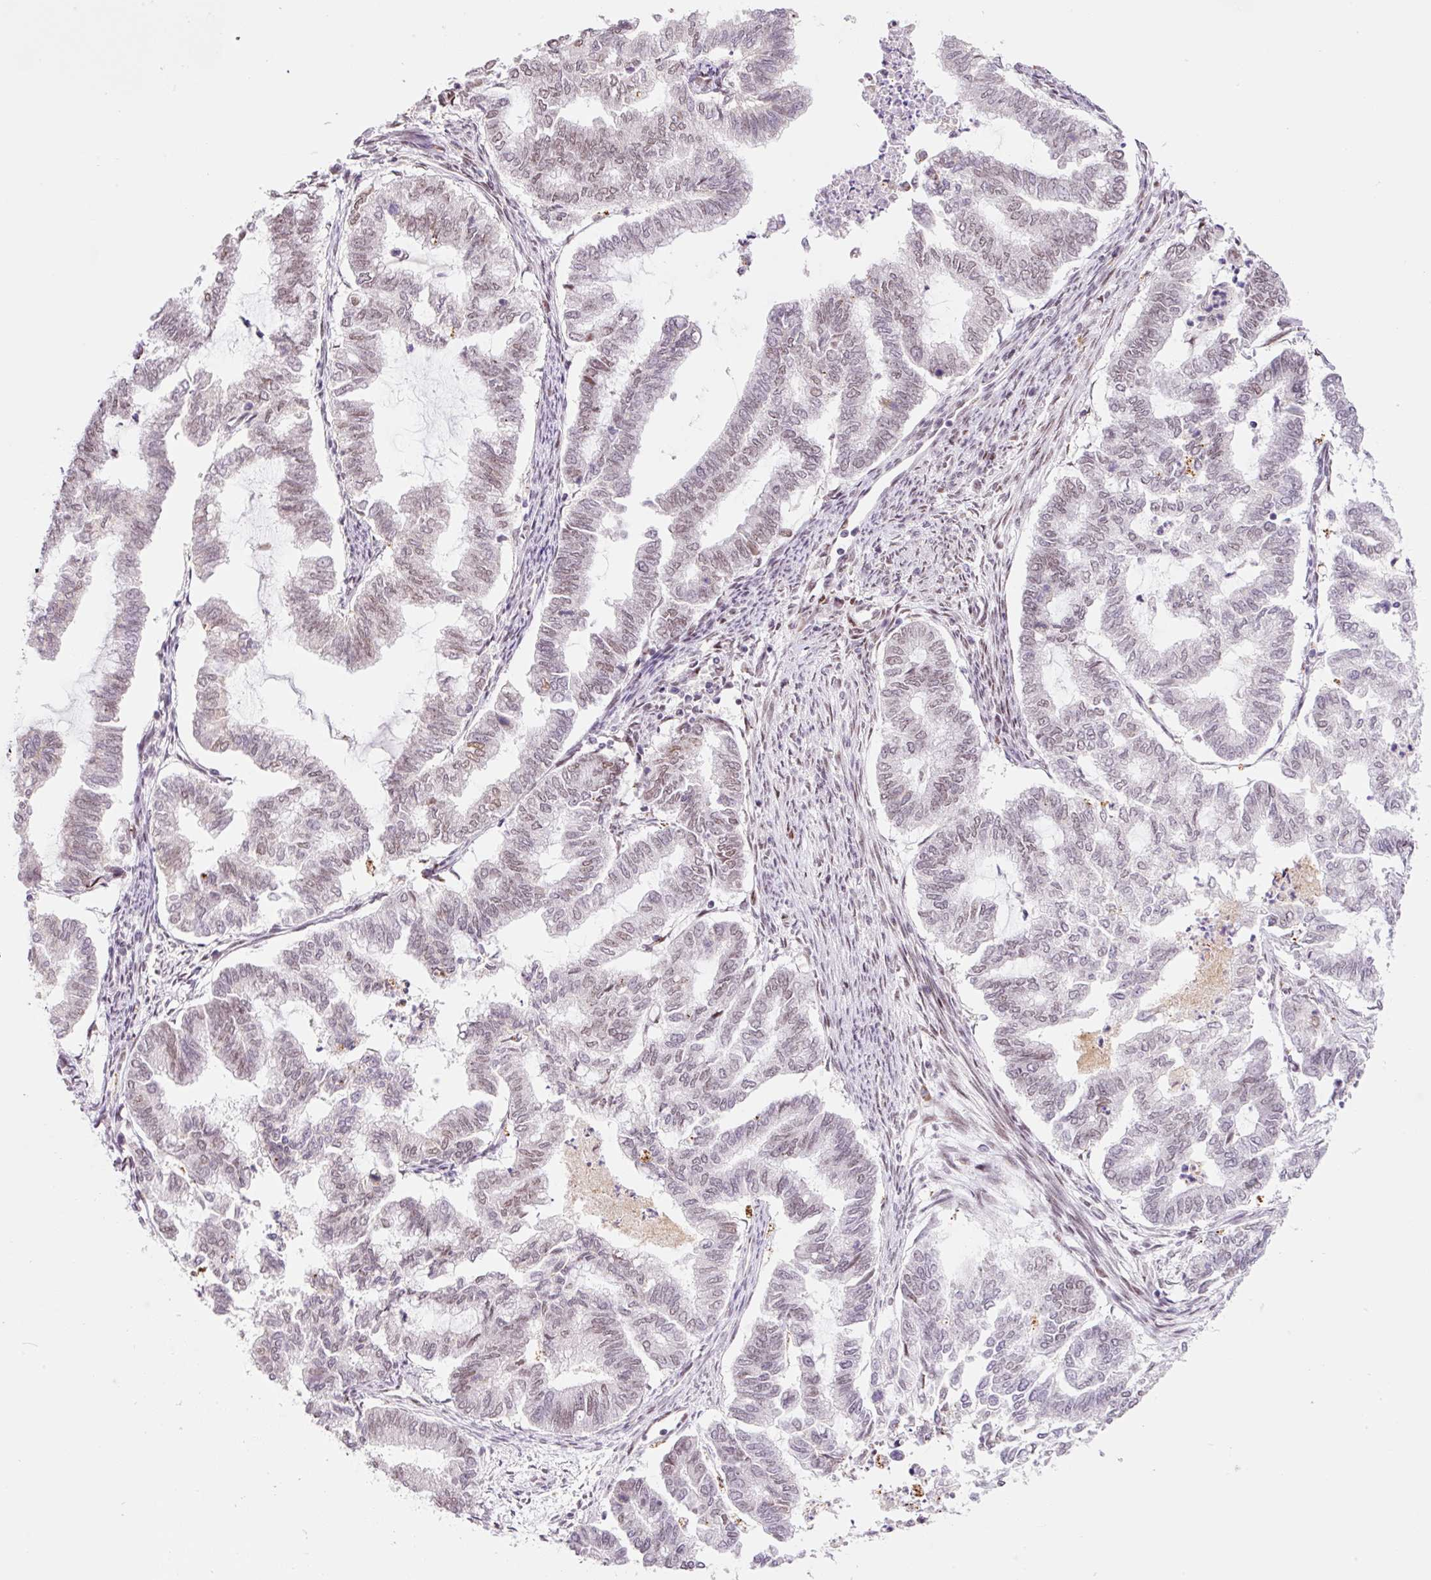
{"staining": {"intensity": "weak", "quantity": "25%-75%", "location": "nuclear"}, "tissue": "endometrial cancer", "cell_type": "Tumor cells", "image_type": "cancer", "snomed": [{"axis": "morphology", "description": "Adenocarcinoma, NOS"}, {"axis": "topography", "description": "Endometrium"}], "caption": "There is low levels of weak nuclear expression in tumor cells of endometrial cancer (adenocarcinoma), as demonstrated by immunohistochemical staining (brown color).", "gene": "CCNL2", "patient": {"sex": "female", "age": 79}}